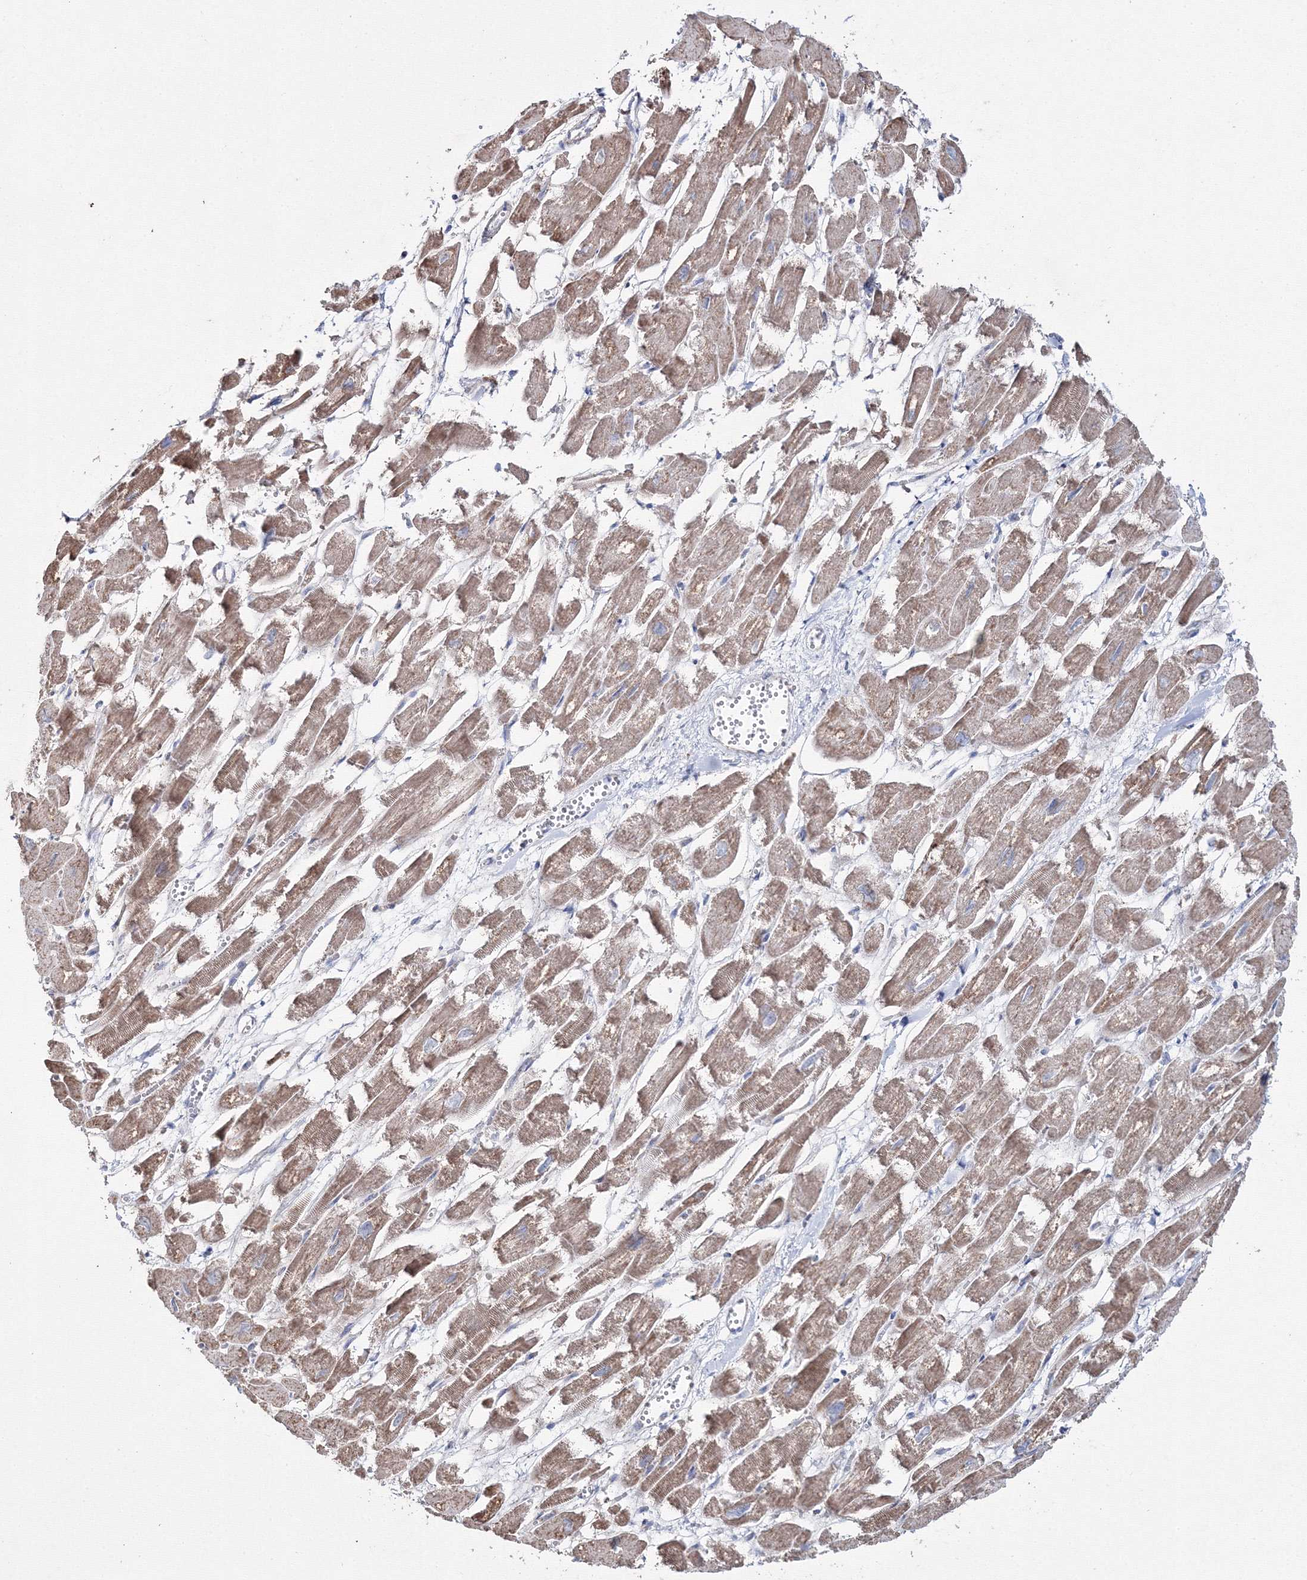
{"staining": {"intensity": "moderate", "quantity": "25%-75%", "location": "cytoplasmic/membranous"}, "tissue": "heart muscle", "cell_type": "Cardiomyocytes", "image_type": "normal", "snomed": [{"axis": "morphology", "description": "Normal tissue, NOS"}, {"axis": "topography", "description": "Heart"}], "caption": "The image exhibits staining of benign heart muscle, revealing moderate cytoplasmic/membranous protein staining (brown color) within cardiomyocytes.", "gene": "IGSF9", "patient": {"sex": "male", "age": 54}}